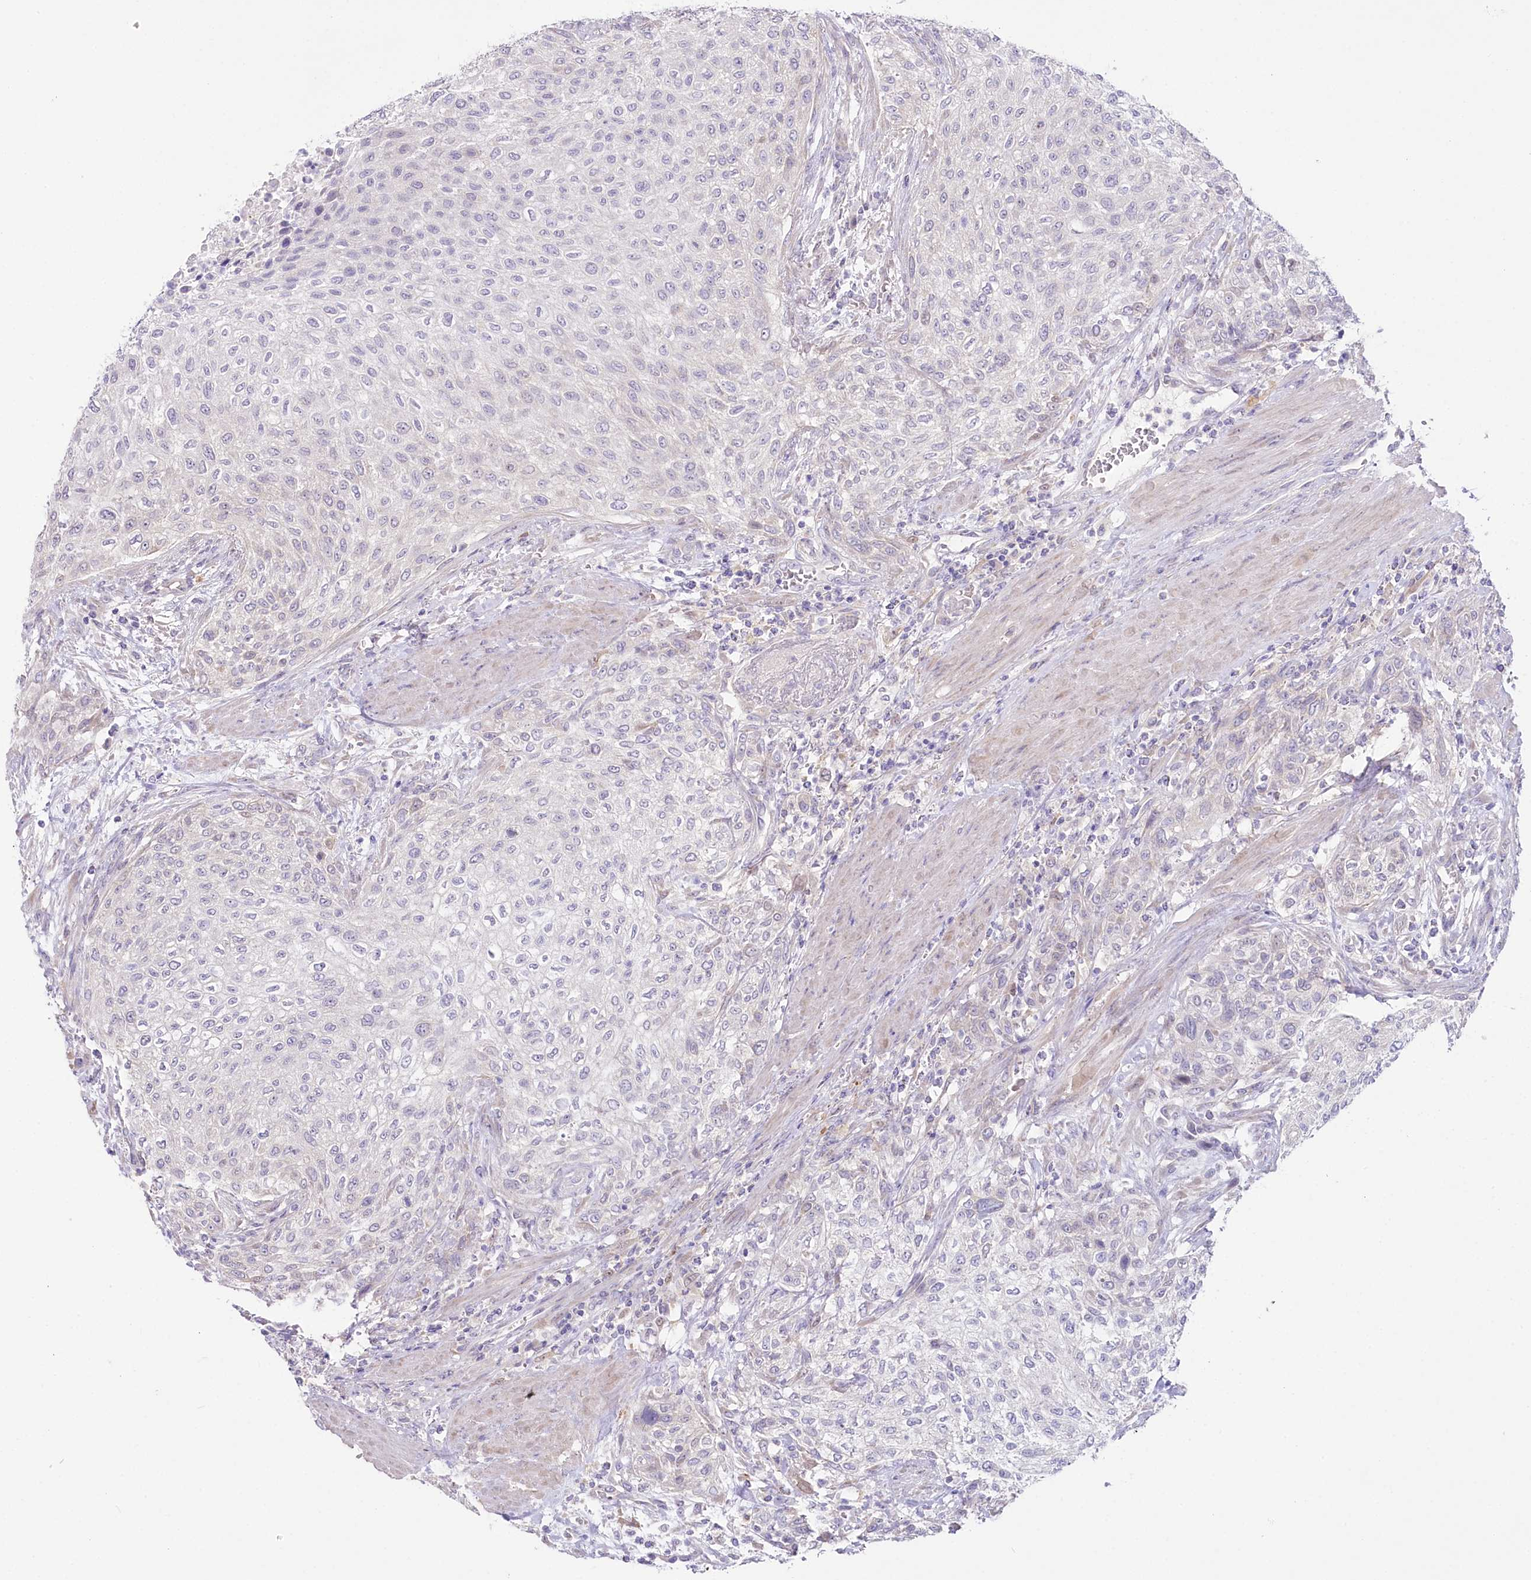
{"staining": {"intensity": "negative", "quantity": "none", "location": "none"}, "tissue": "urothelial cancer", "cell_type": "Tumor cells", "image_type": "cancer", "snomed": [{"axis": "morphology", "description": "Urothelial carcinoma, High grade"}, {"axis": "topography", "description": "Urinary bladder"}], "caption": "A histopathology image of human urothelial cancer is negative for staining in tumor cells. Brightfield microscopy of immunohistochemistry (IHC) stained with DAB (brown) and hematoxylin (blue), captured at high magnification.", "gene": "MYOZ1", "patient": {"sex": "male", "age": 35}}